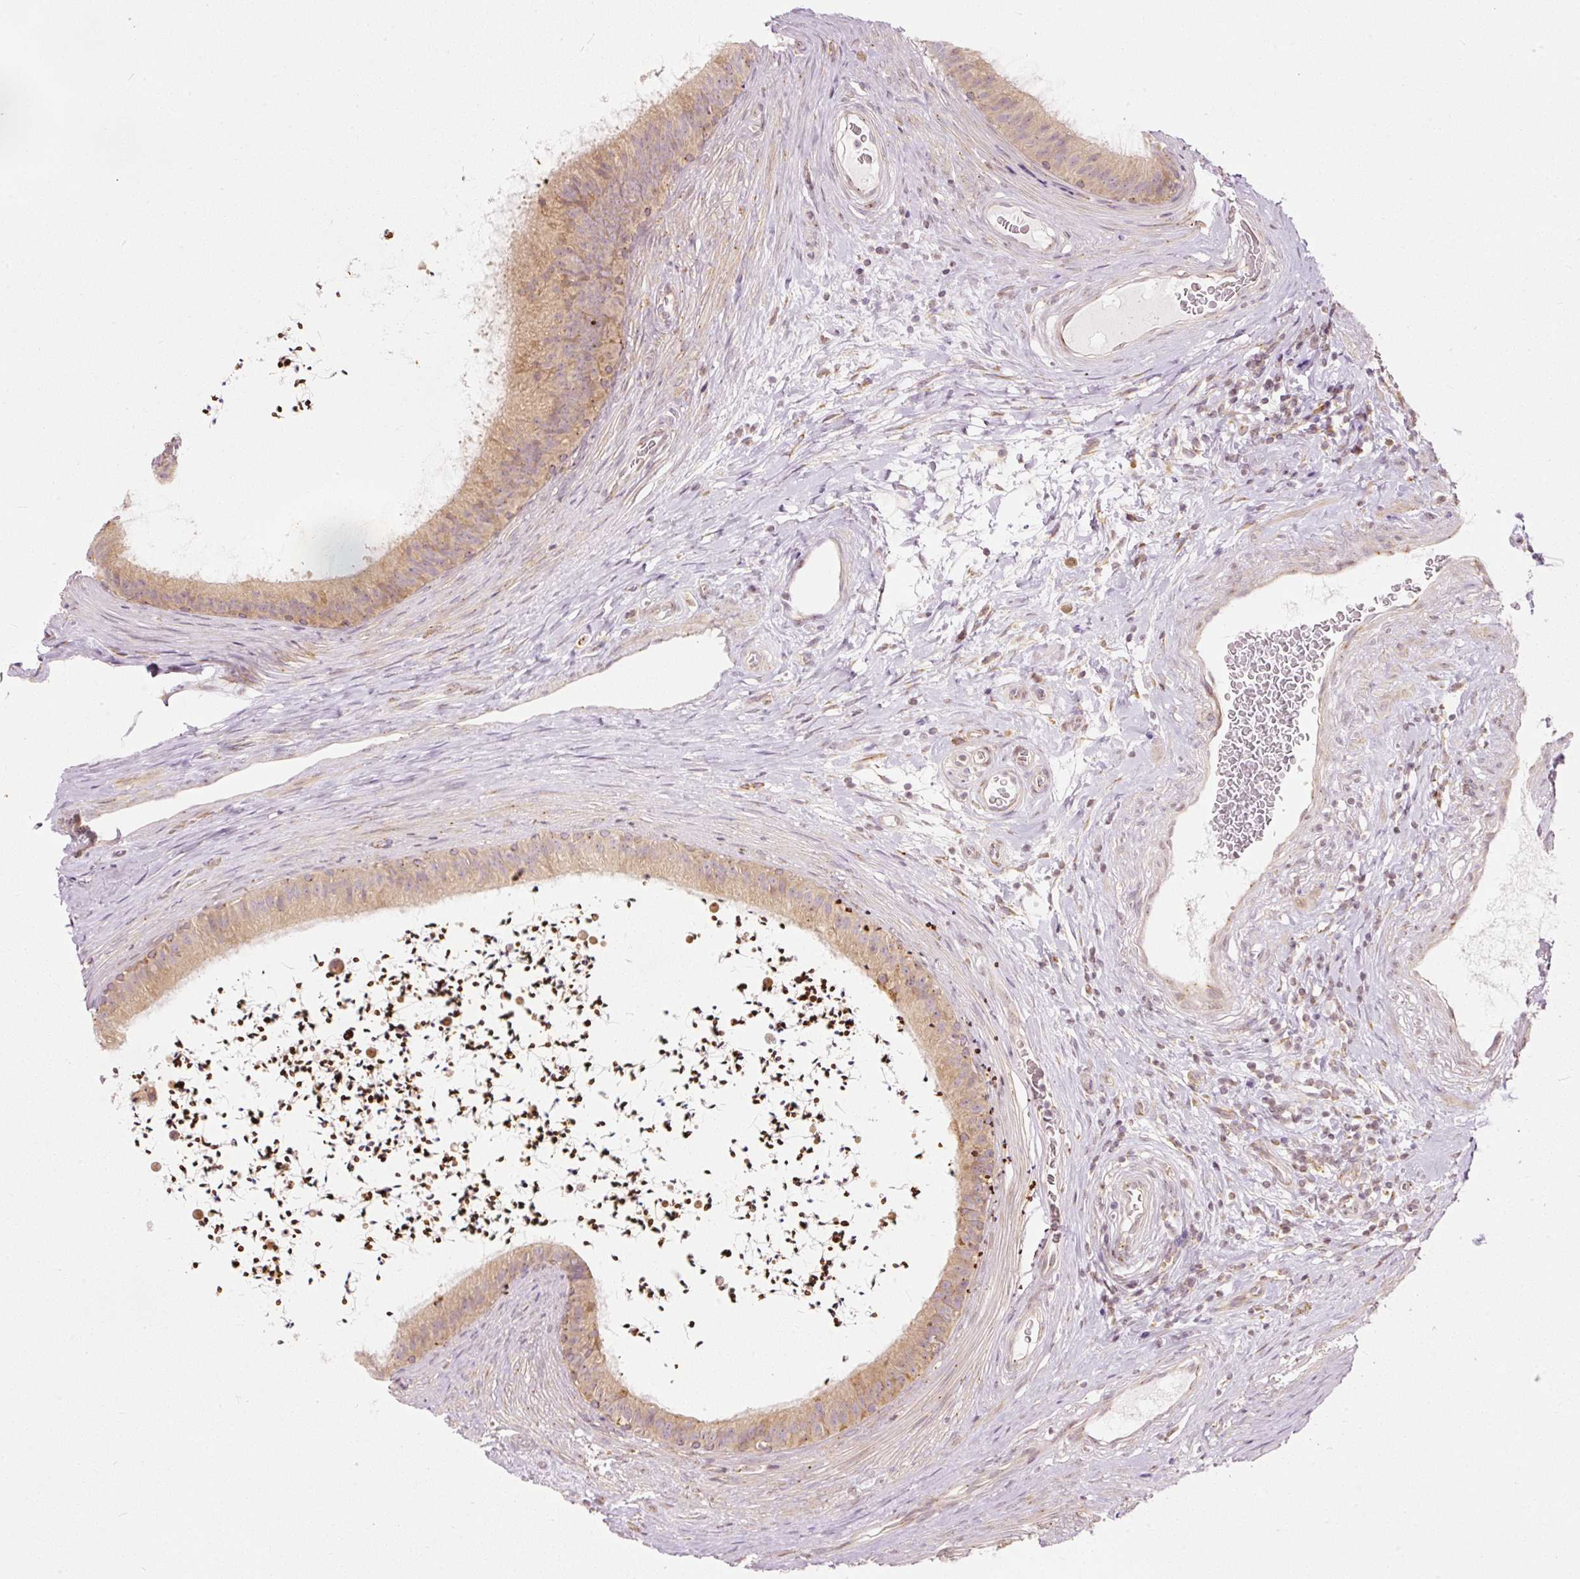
{"staining": {"intensity": "weak", "quantity": "25%-75%", "location": "cytoplasmic/membranous"}, "tissue": "epididymis", "cell_type": "Glandular cells", "image_type": "normal", "snomed": [{"axis": "morphology", "description": "Normal tissue, NOS"}, {"axis": "topography", "description": "Testis"}, {"axis": "topography", "description": "Epididymis"}], "caption": "Protein positivity by IHC reveals weak cytoplasmic/membranous expression in about 25%-75% of glandular cells in normal epididymis. The staining is performed using DAB brown chromogen to label protein expression. The nuclei are counter-stained blue using hematoxylin.", "gene": "SNAPC5", "patient": {"sex": "male", "age": 41}}